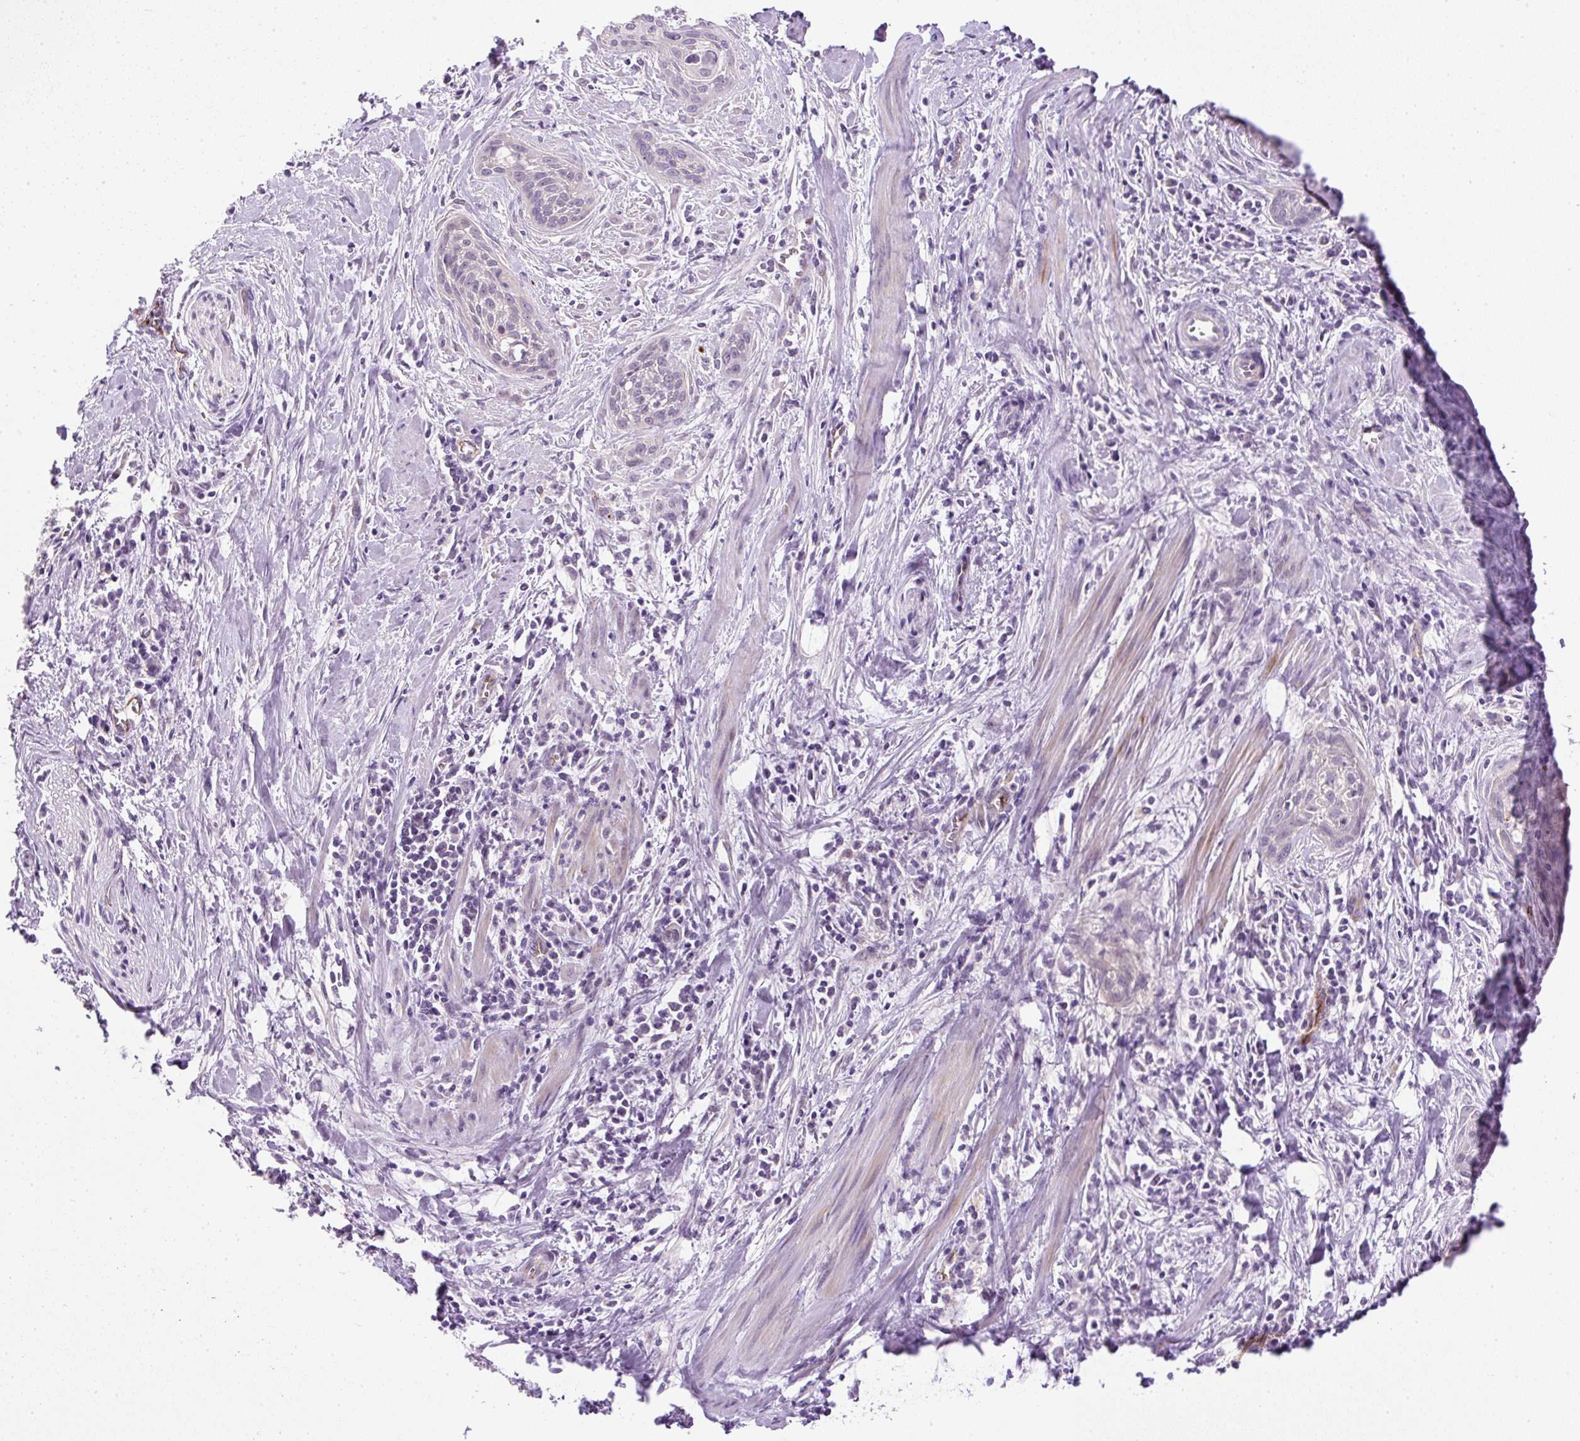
{"staining": {"intensity": "negative", "quantity": "none", "location": "none"}, "tissue": "cervical cancer", "cell_type": "Tumor cells", "image_type": "cancer", "snomed": [{"axis": "morphology", "description": "Squamous cell carcinoma, NOS"}, {"axis": "topography", "description": "Cervix"}], "caption": "Immunohistochemical staining of cervical squamous cell carcinoma reveals no significant positivity in tumor cells.", "gene": "LEFTY2", "patient": {"sex": "female", "age": 55}}